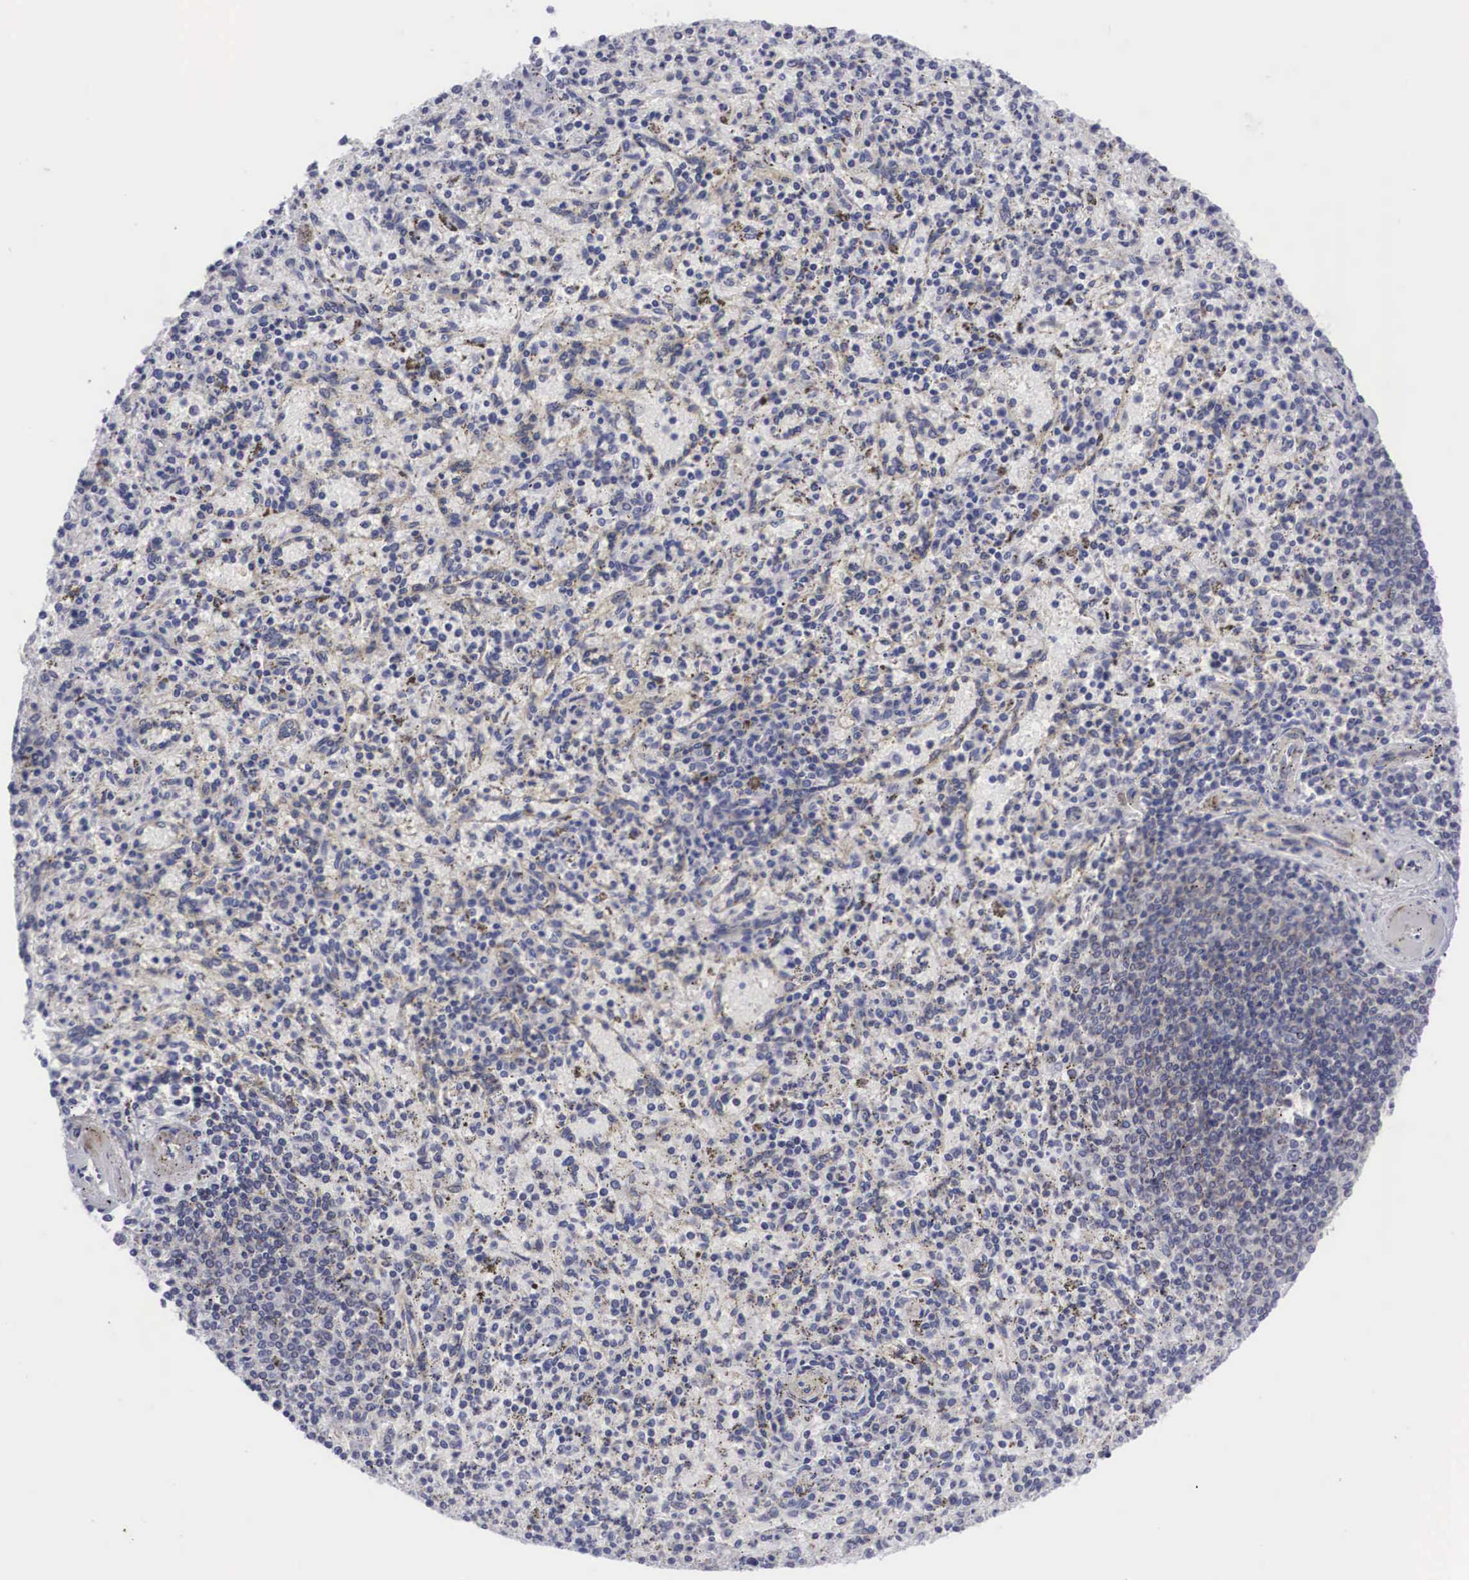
{"staining": {"intensity": "negative", "quantity": "none", "location": "none"}, "tissue": "spleen", "cell_type": "Cells in red pulp", "image_type": "normal", "snomed": [{"axis": "morphology", "description": "Normal tissue, NOS"}, {"axis": "topography", "description": "Spleen"}], "caption": "Immunohistochemistry (IHC) photomicrograph of unremarkable human spleen stained for a protein (brown), which shows no expression in cells in red pulp.", "gene": "SOX11", "patient": {"sex": "male", "age": 72}}